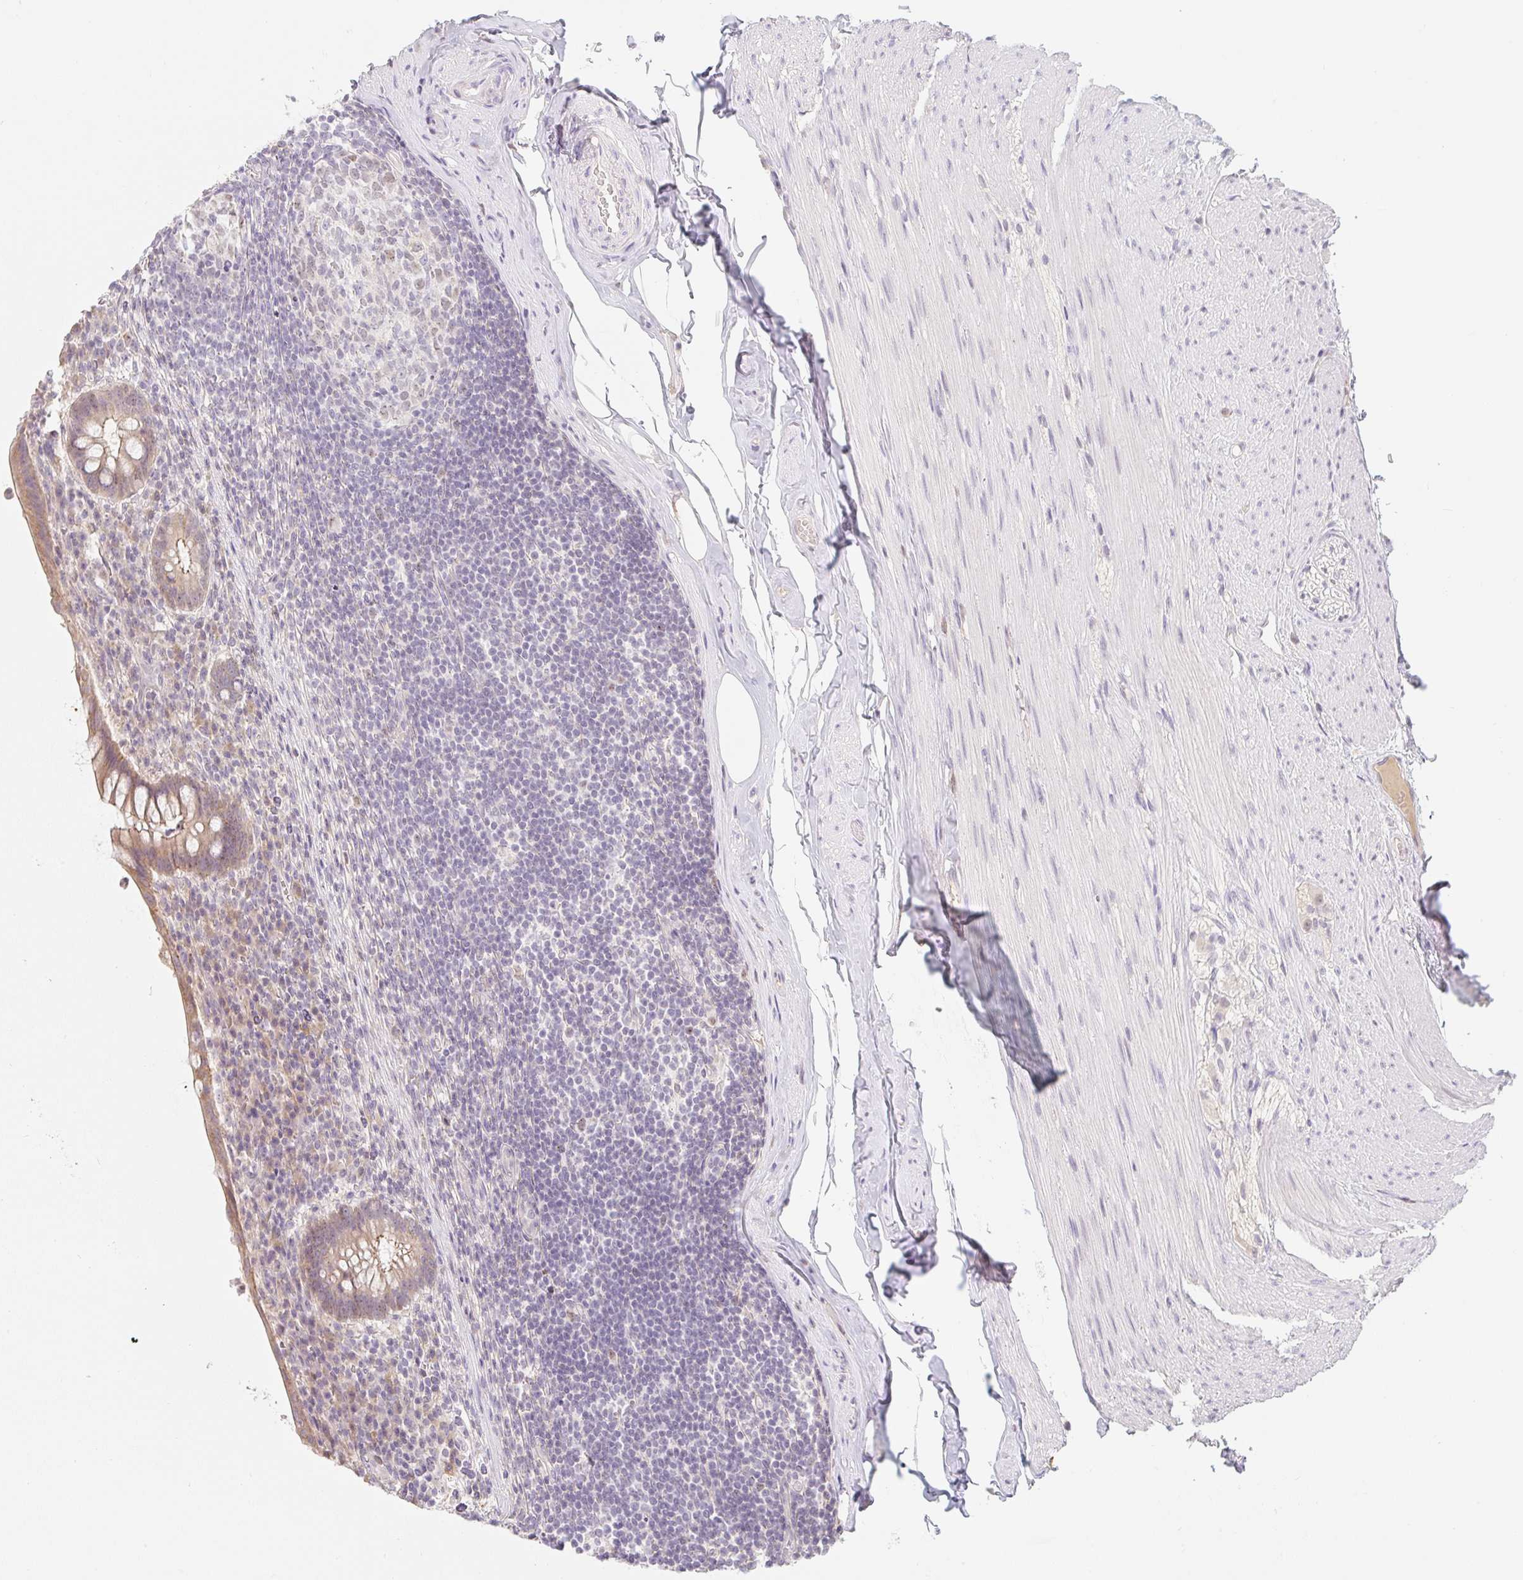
{"staining": {"intensity": "moderate", "quantity": ">75%", "location": "cytoplasmic/membranous"}, "tissue": "appendix", "cell_type": "Glandular cells", "image_type": "normal", "snomed": [{"axis": "morphology", "description": "Normal tissue, NOS"}, {"axis": "topography", "description": "Appendix"}], "caption": "Immunohistochemistry (IHC) of normal human appendix exhibits medium levels of moderate cytoplasmic/membranous positivity in approximately >75% of glandular cells.", "gene": "MIA2", "patient": {"sex": "female", "age": 56}}